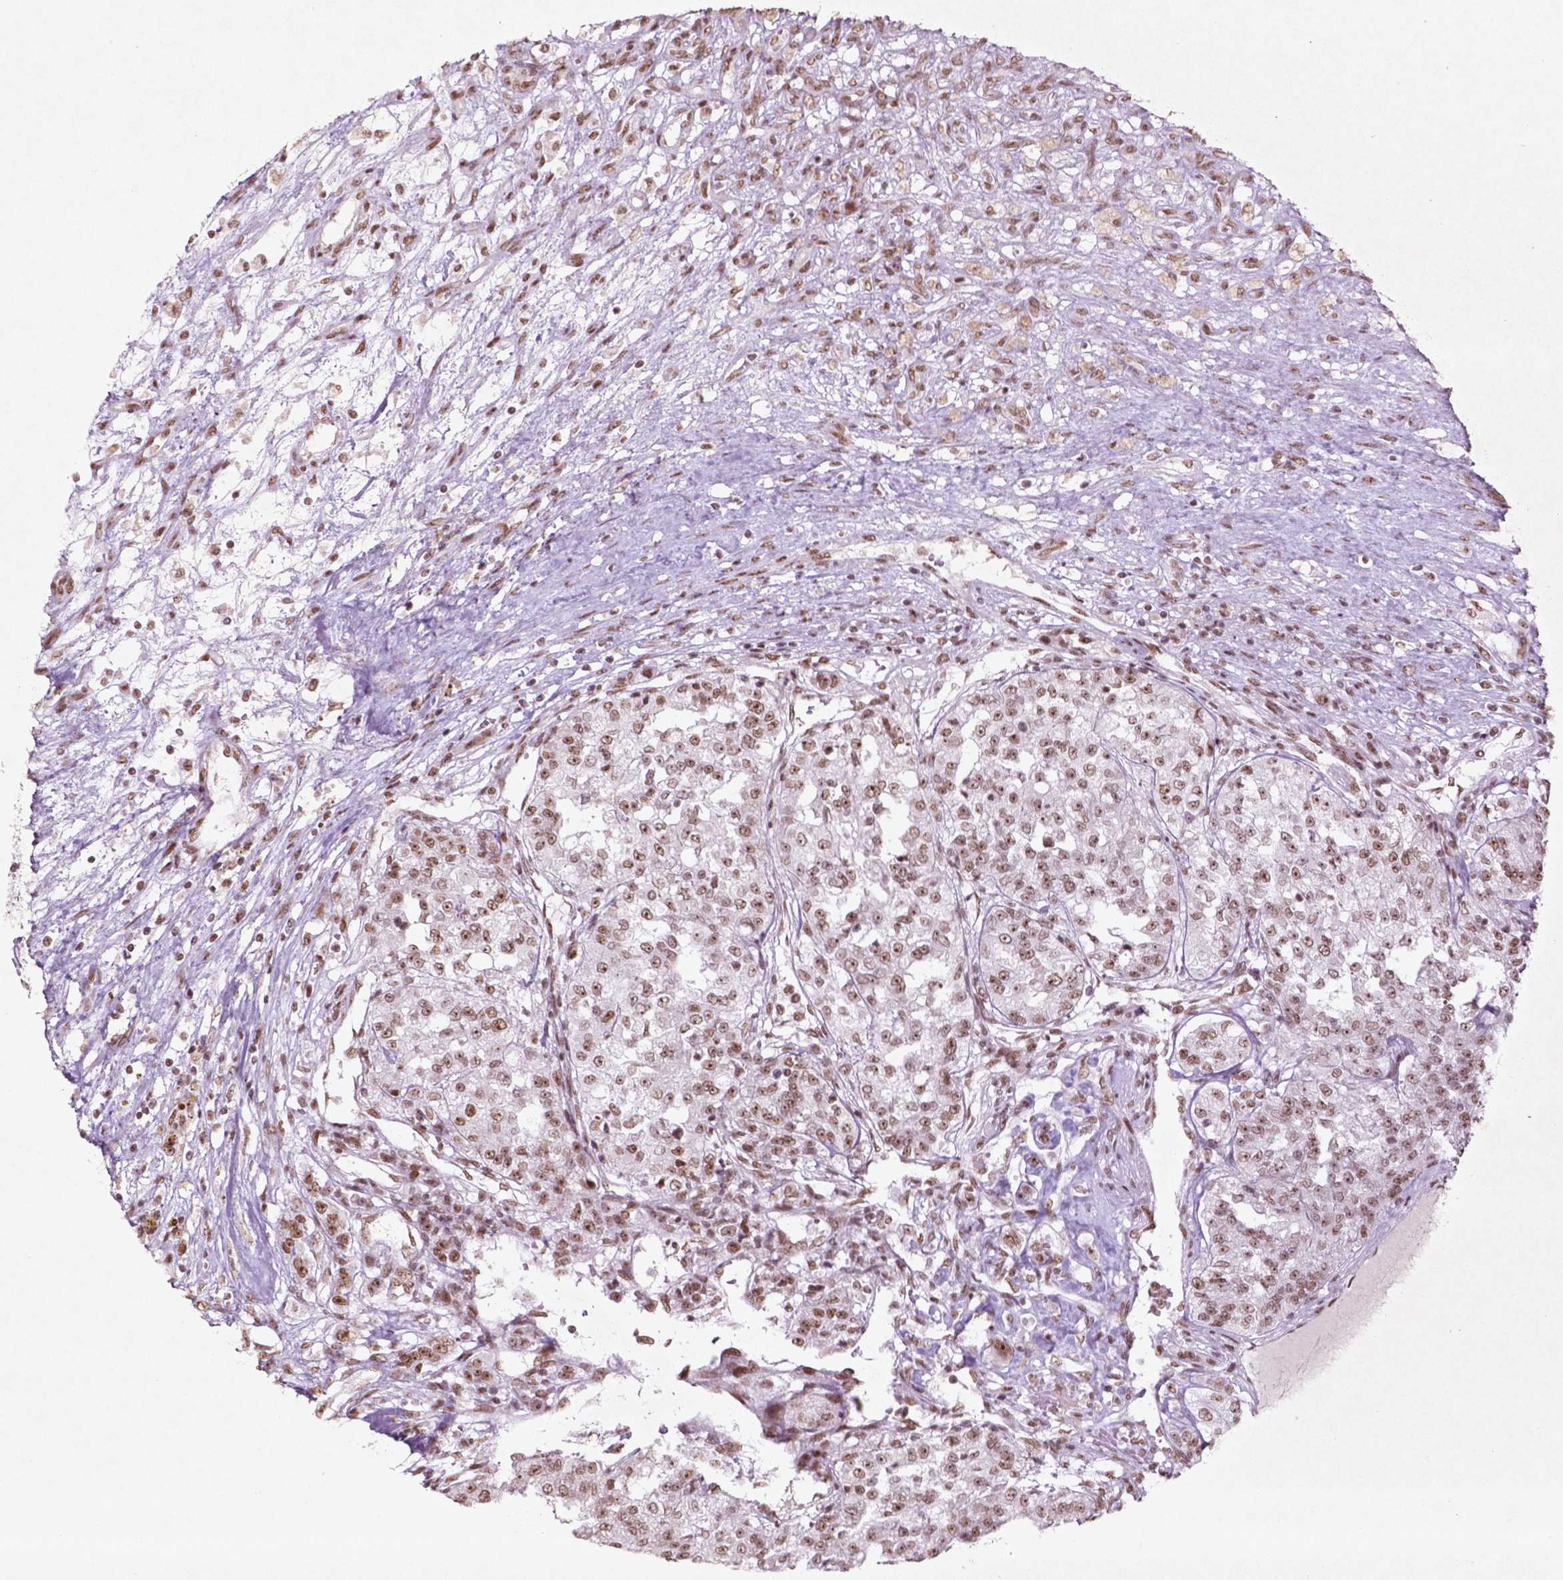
{"staining": {"intensity": "moderate", "quantity": ">75%", "location": "nuclear"}, "tissue": "renal cancer", "cell_type": "Tumor cells", "image_type": "cancer", "snomed": [{"axis": "morphology", "description": "Adenocarcinoma, NOS"}, {"axis": "topography", "description": "Kidney"}], "caption": "IHC staining of renal adenocarcinoma, which demonstrates medium levels of moderate nuclear positivity in about >75% of tumor cells indicating moderate nuclear protein positivity. The staining was performed using DAB (3,3'-diaminobenzidine) (brown) for protein detection and nuclei were counterstained in hematoxylin (blue).", "gene": "HMG20B", "patient": {"sex": "female", "age": 63}}